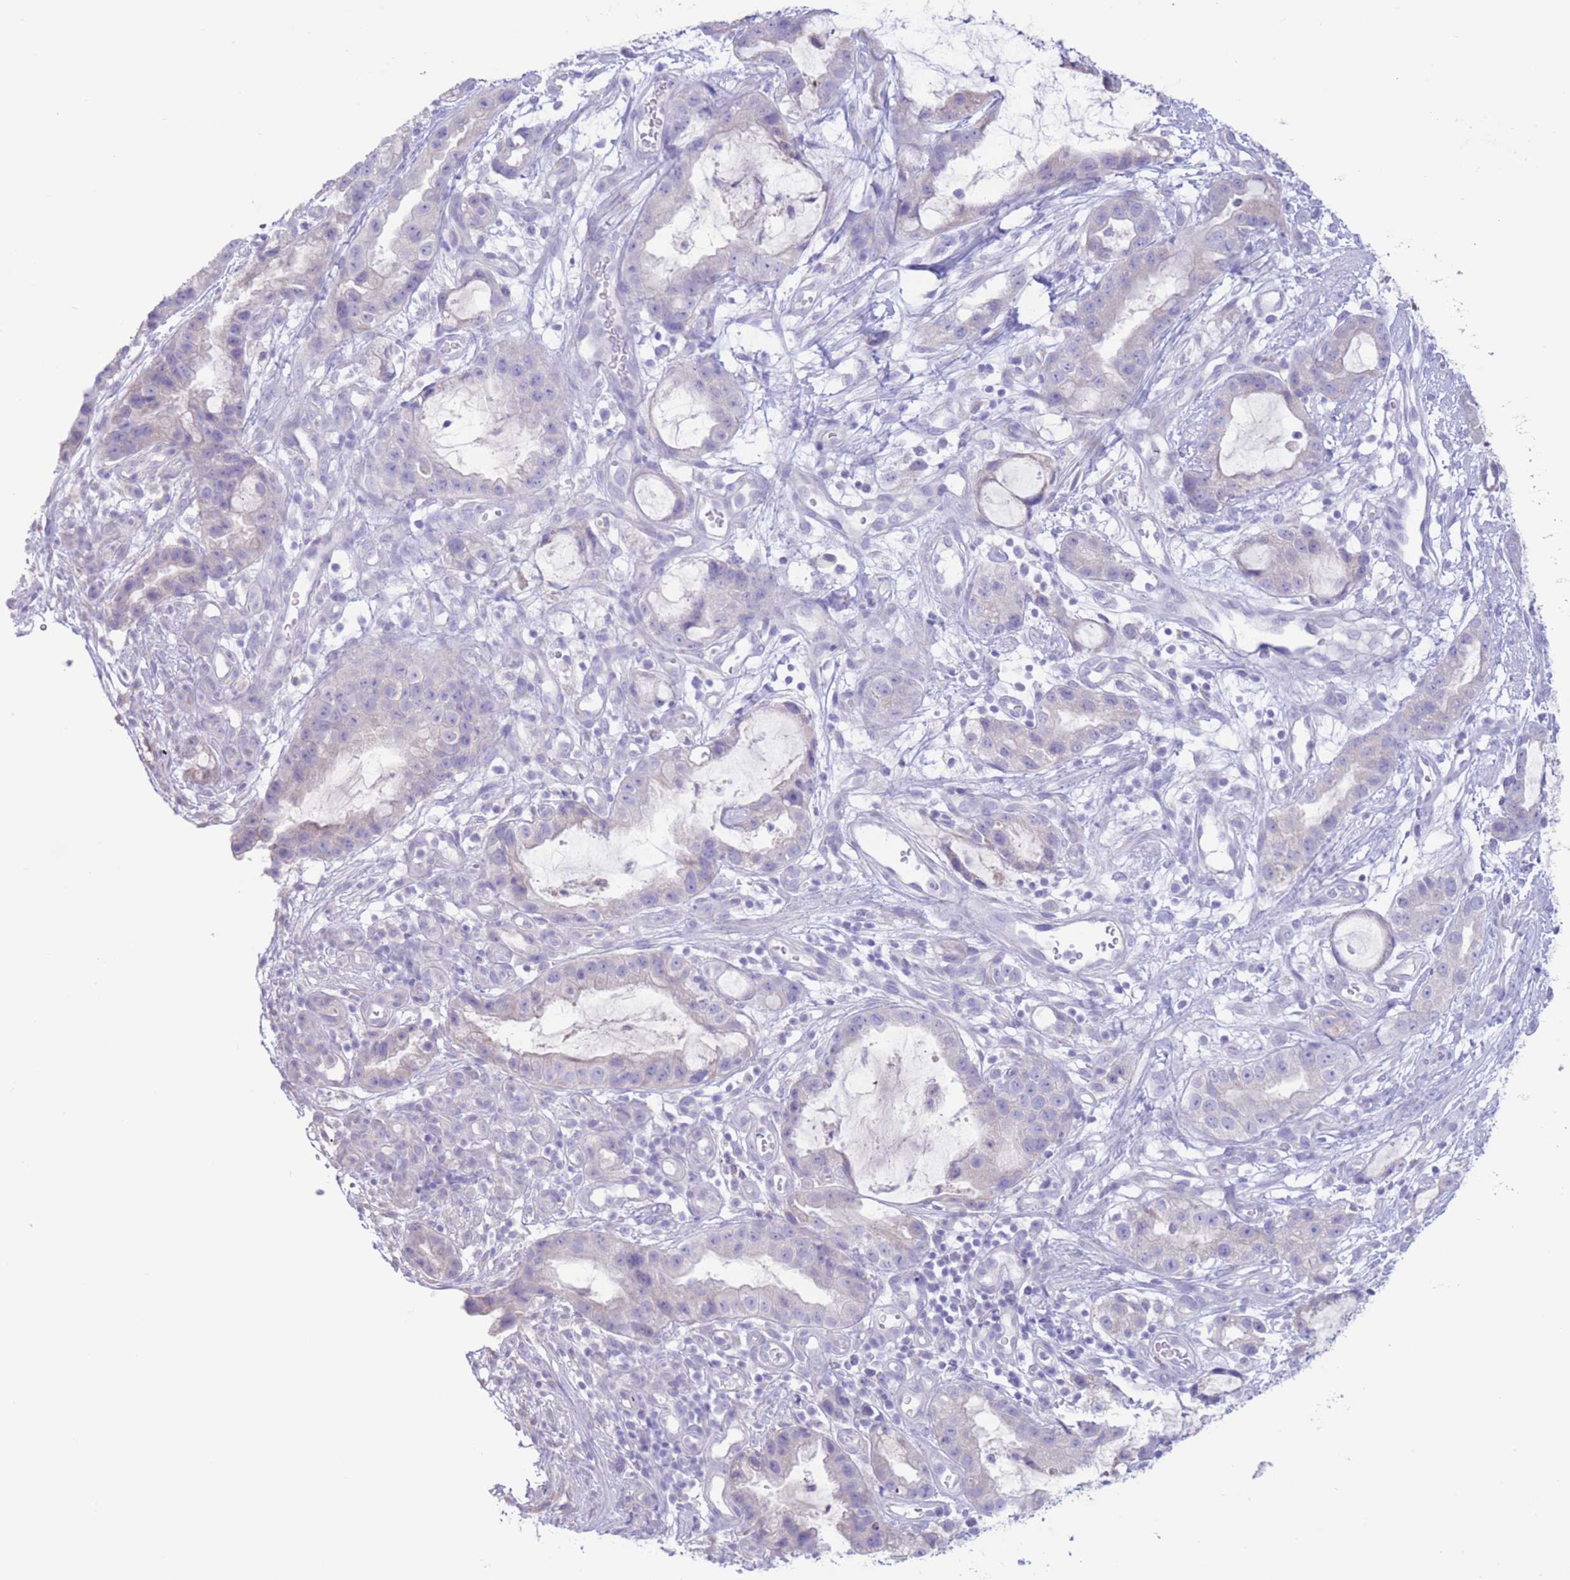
{"staining": {"intensity": "weak", "quantity": "<25%", "location": "cytoplasmic/membranous"}, "tissue": "stomach cancer", "cell_type": "Tumor cells", "image_type": "cancer", "snomed": [{"axis": "morphology", "description": "Adenocarcinoma, NOS"}, {"axis": "topography", "description": "Stomach"}], "caption": "Immunohistochemistry image of neoplastic tissue: stomach cancer (adenocarcinoma) stained with DAB (3,3'-diaminobenzidine) reveals no significant protein staining in tumor cells.", "gene": "FAH", "patient": {"sex": "male", "age": 55}}